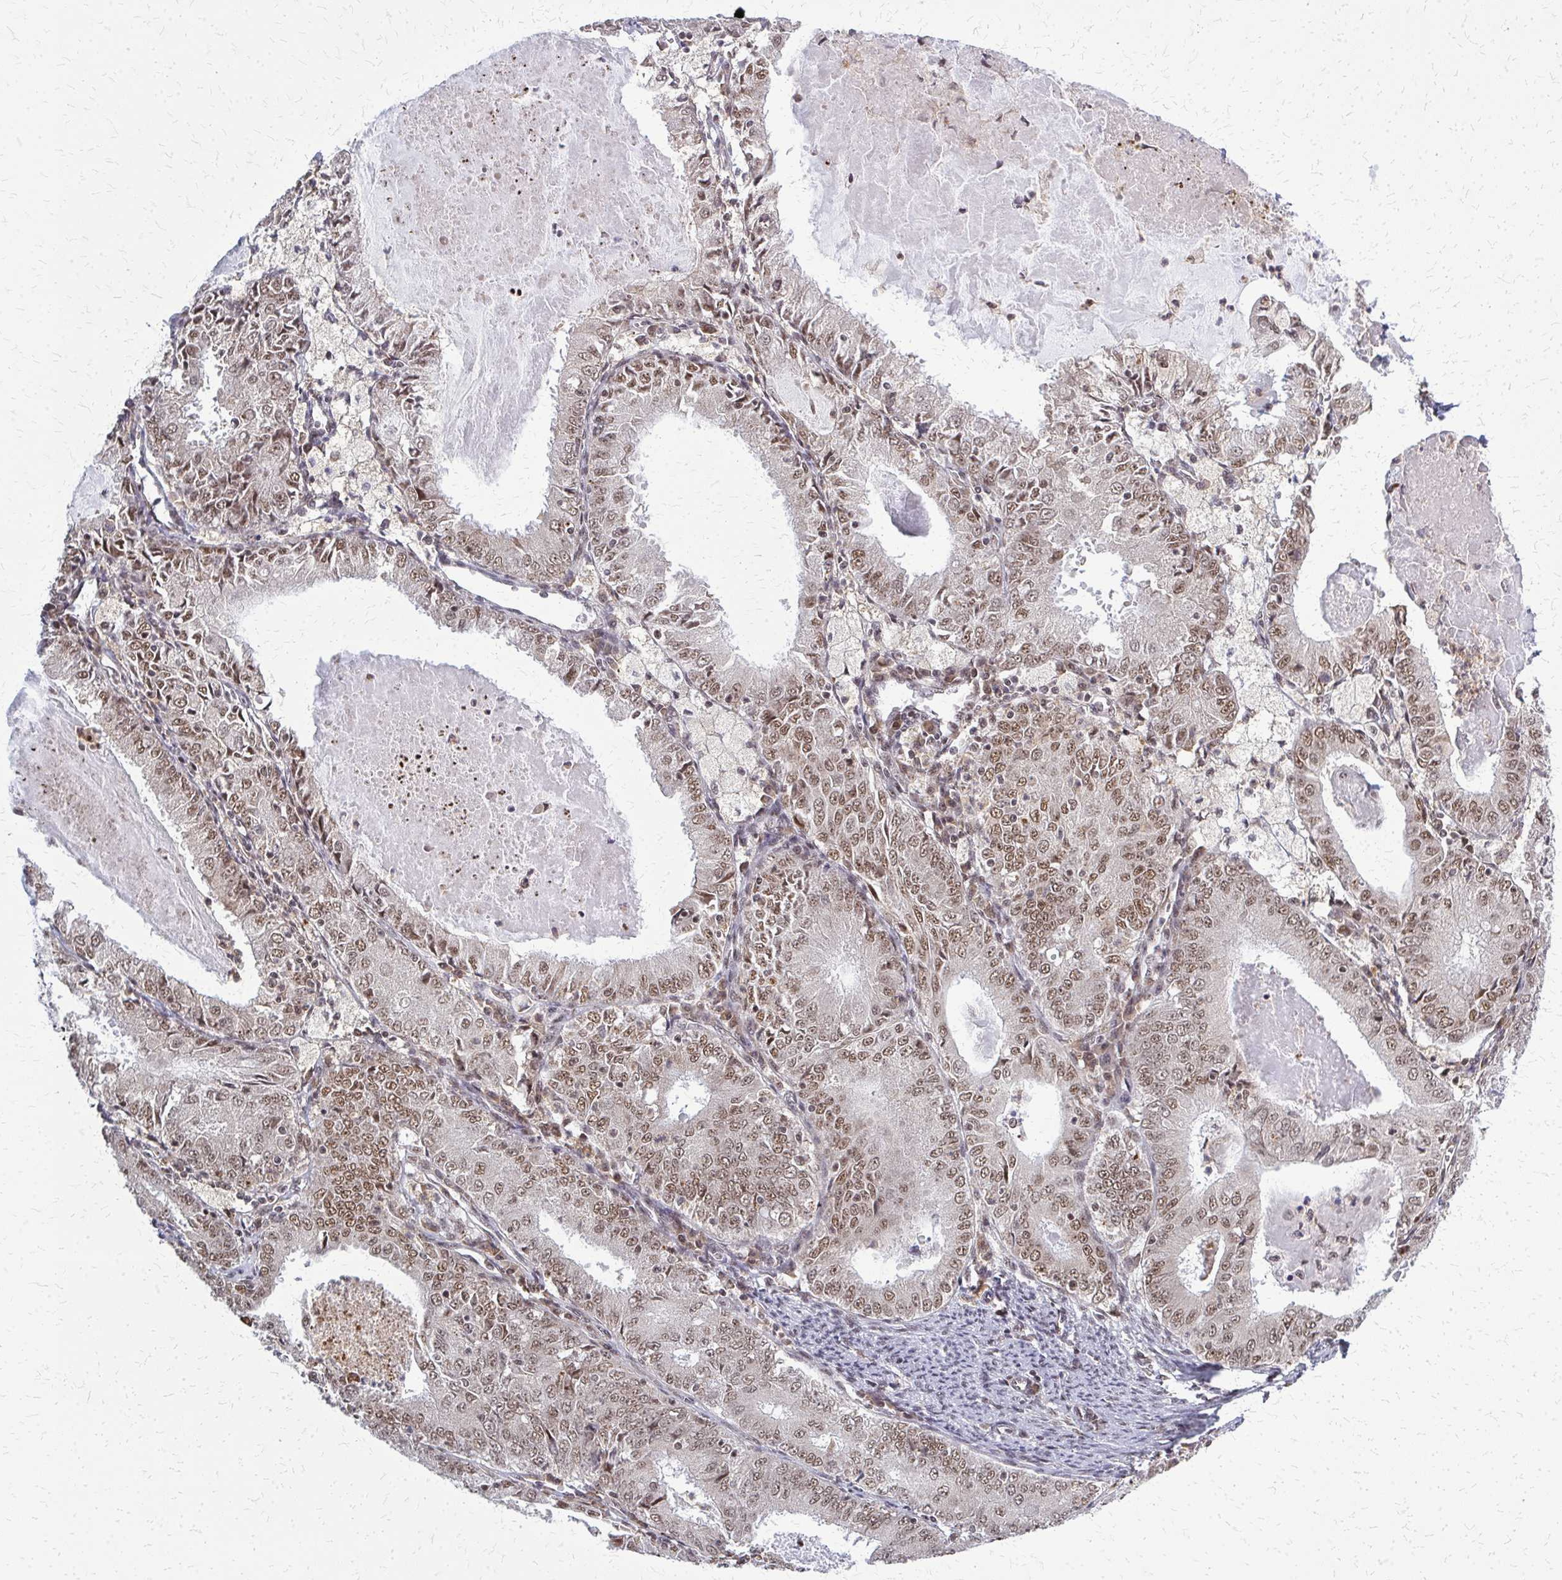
{"staining": {"intensity": "moderate", "quantity": ">75%", "location": "nuclear"}, "tissue": "endometrial cancer", "cell_type": "Tumor cells", "image_type": "cancer", "snomed": [{"axis": "morphology", "description": "Adenocarcinoma, NOS"}, {"axis": "topography", "description": "Endometrium"}], "caption": "Brown immunohistochemical staining in human endometrial cancer demonstrates moderate nuclear positivity in about >75% of tumor cells.", "gene": "HDAC3", "patient": {"sex": "female", "age": 57}}